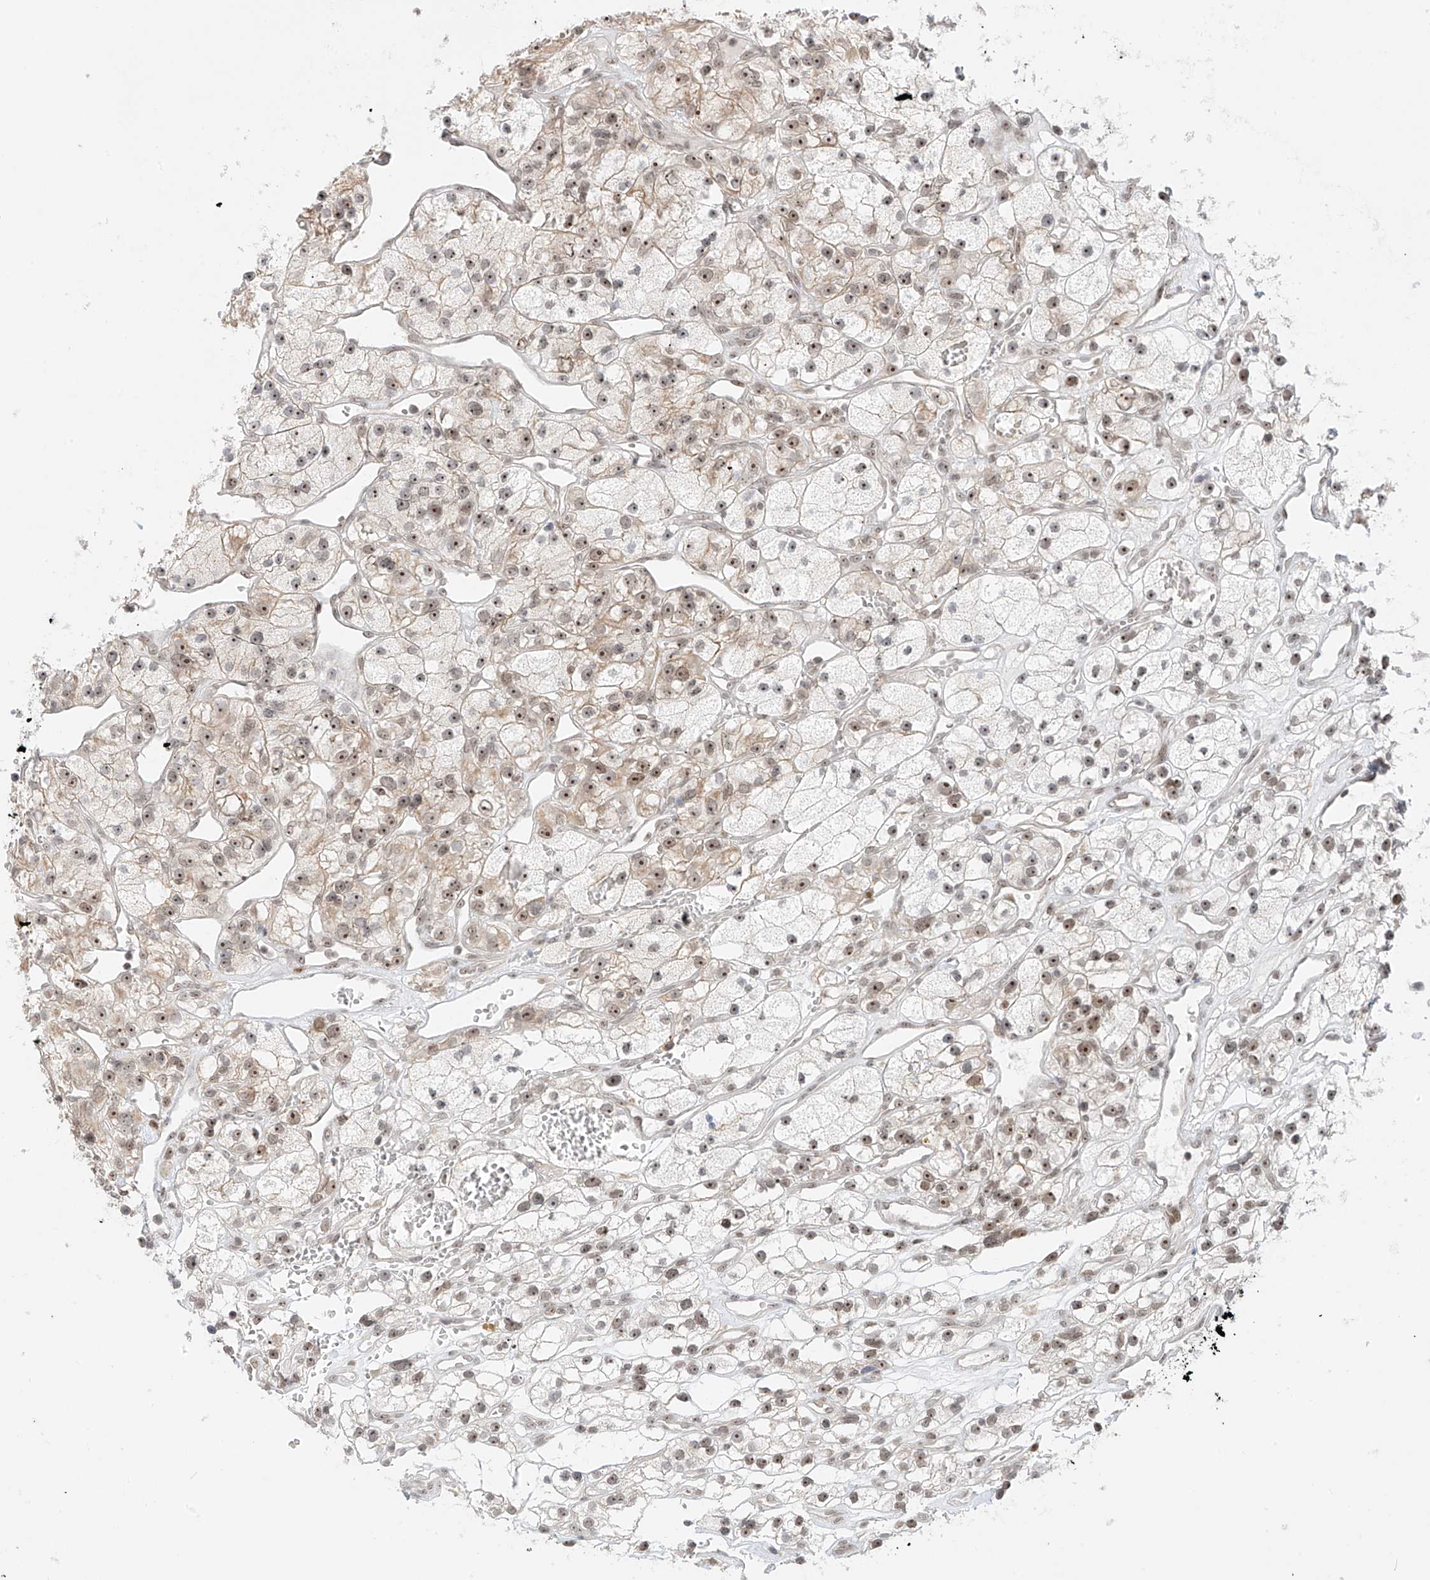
{"staining": {"intensity": "moderate", "quantity": ">75%", "location": "nuclear"}, "tissue": "renal cancer", "cell_type": "Tumor cells", "image_type": "cancer", "snomed": [{"axis": "morphology", "description": "Adenocarcinoma, NOS"}, {"axis": "topography", "description": "Kidney"}], "caption": "Human renal cancer stained with a protein marker shows moderate staining in tumor cells.", "gene": "ZNF512", "patient": {"sex": "female", "age": 57}}